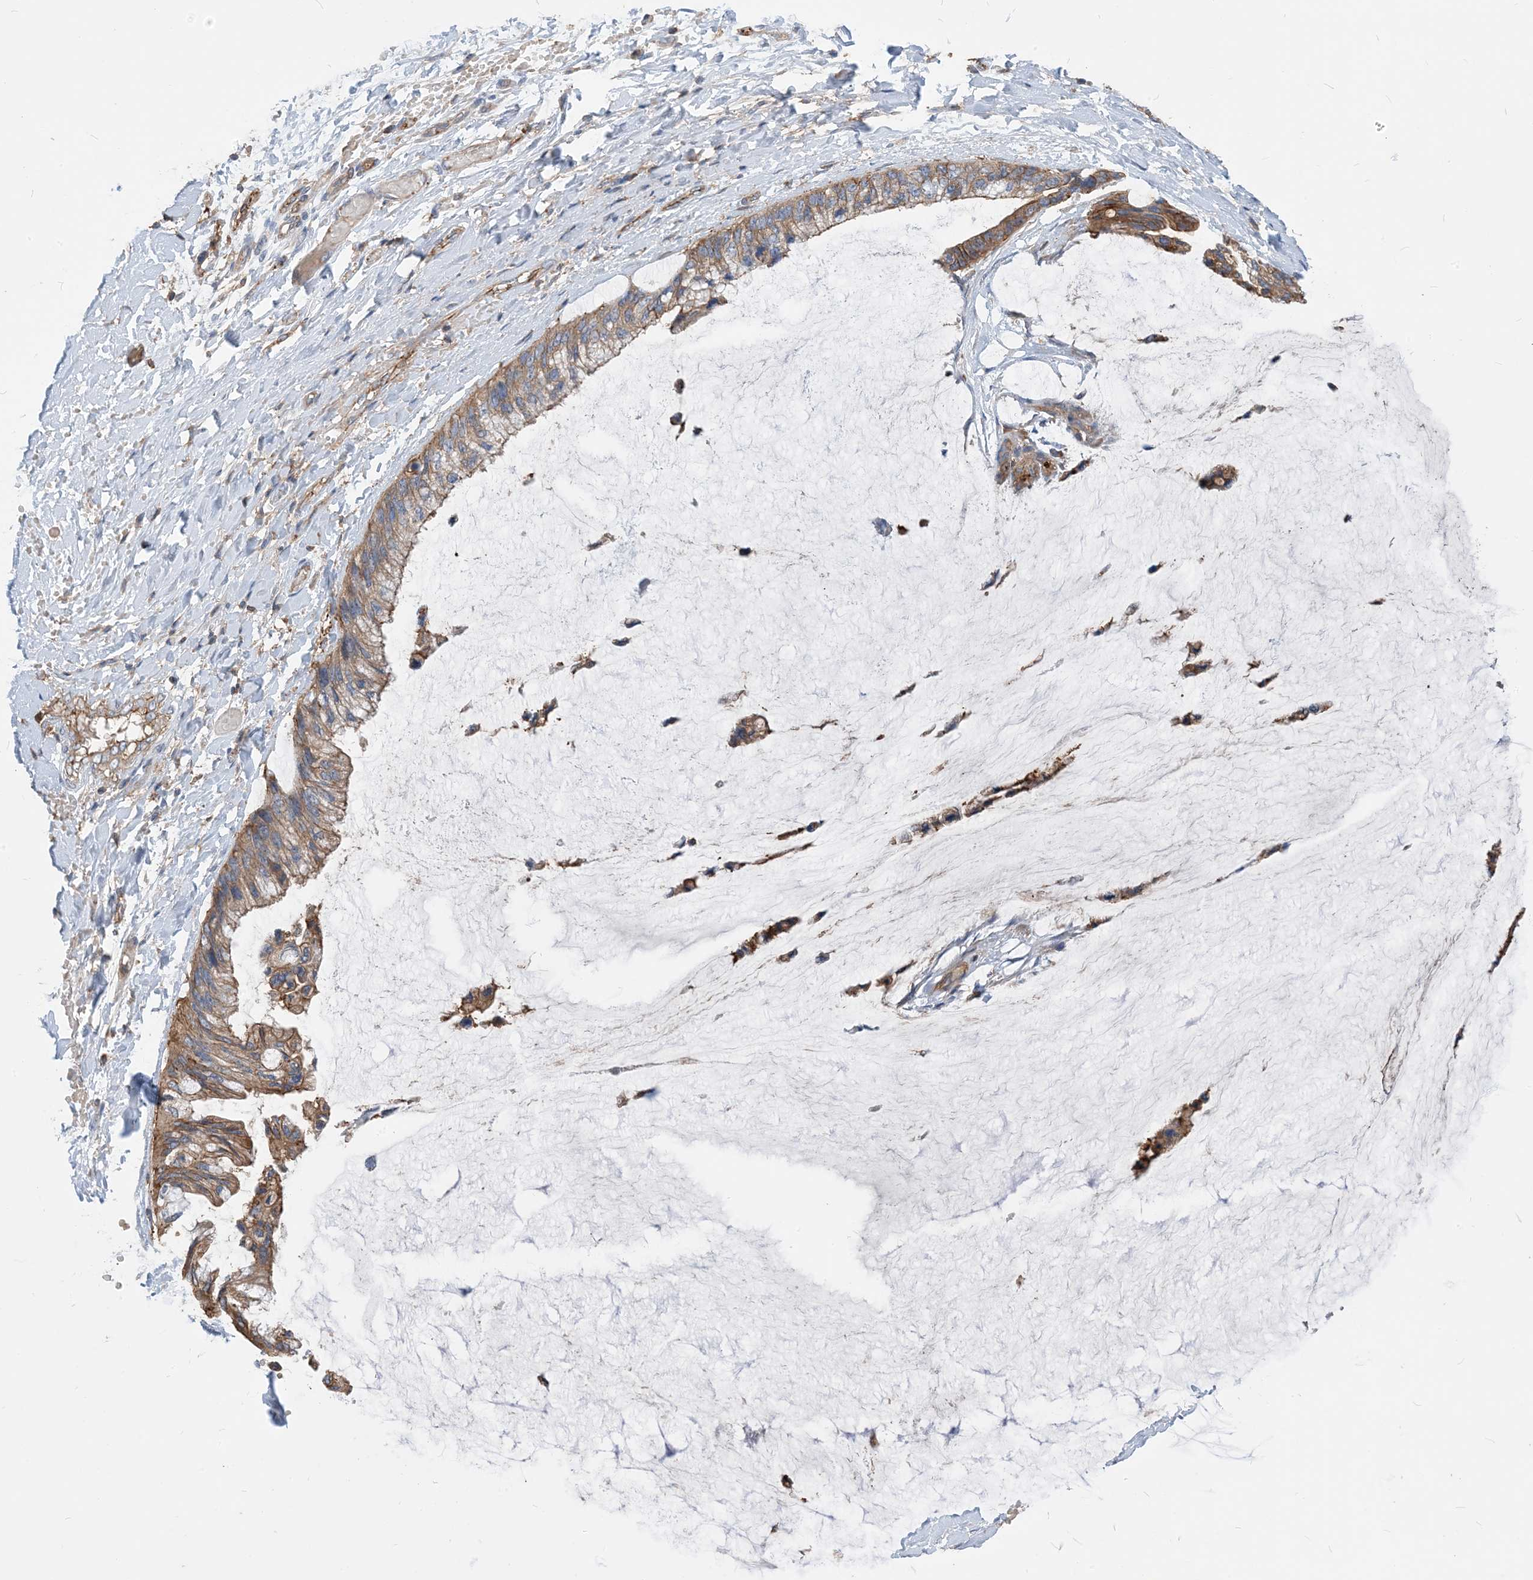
{"staining": {"intensity": "moderate", "quantity": ">75%", "location": "cytoplasmic/membranous"}, "tissue": "ovarian cancer", "cell_type": "Tumor cells", "image_type": "cancer", "snomed": [{"axis": "morphology", "description": "Cystadenocarcinoma, mucinous, NOS"}, {"axis": "topography", "description": "Ovary"}], "caption": "Approximately >75% of tumor cells in human ovarian mucinous cystadenocarcinoma reveal moderate cytoplasmic/membranous protein expression as visualized by brown immunohistochemical staining.", "gene": "PARVG", "patient": {"sex": "female", "age": 39}}